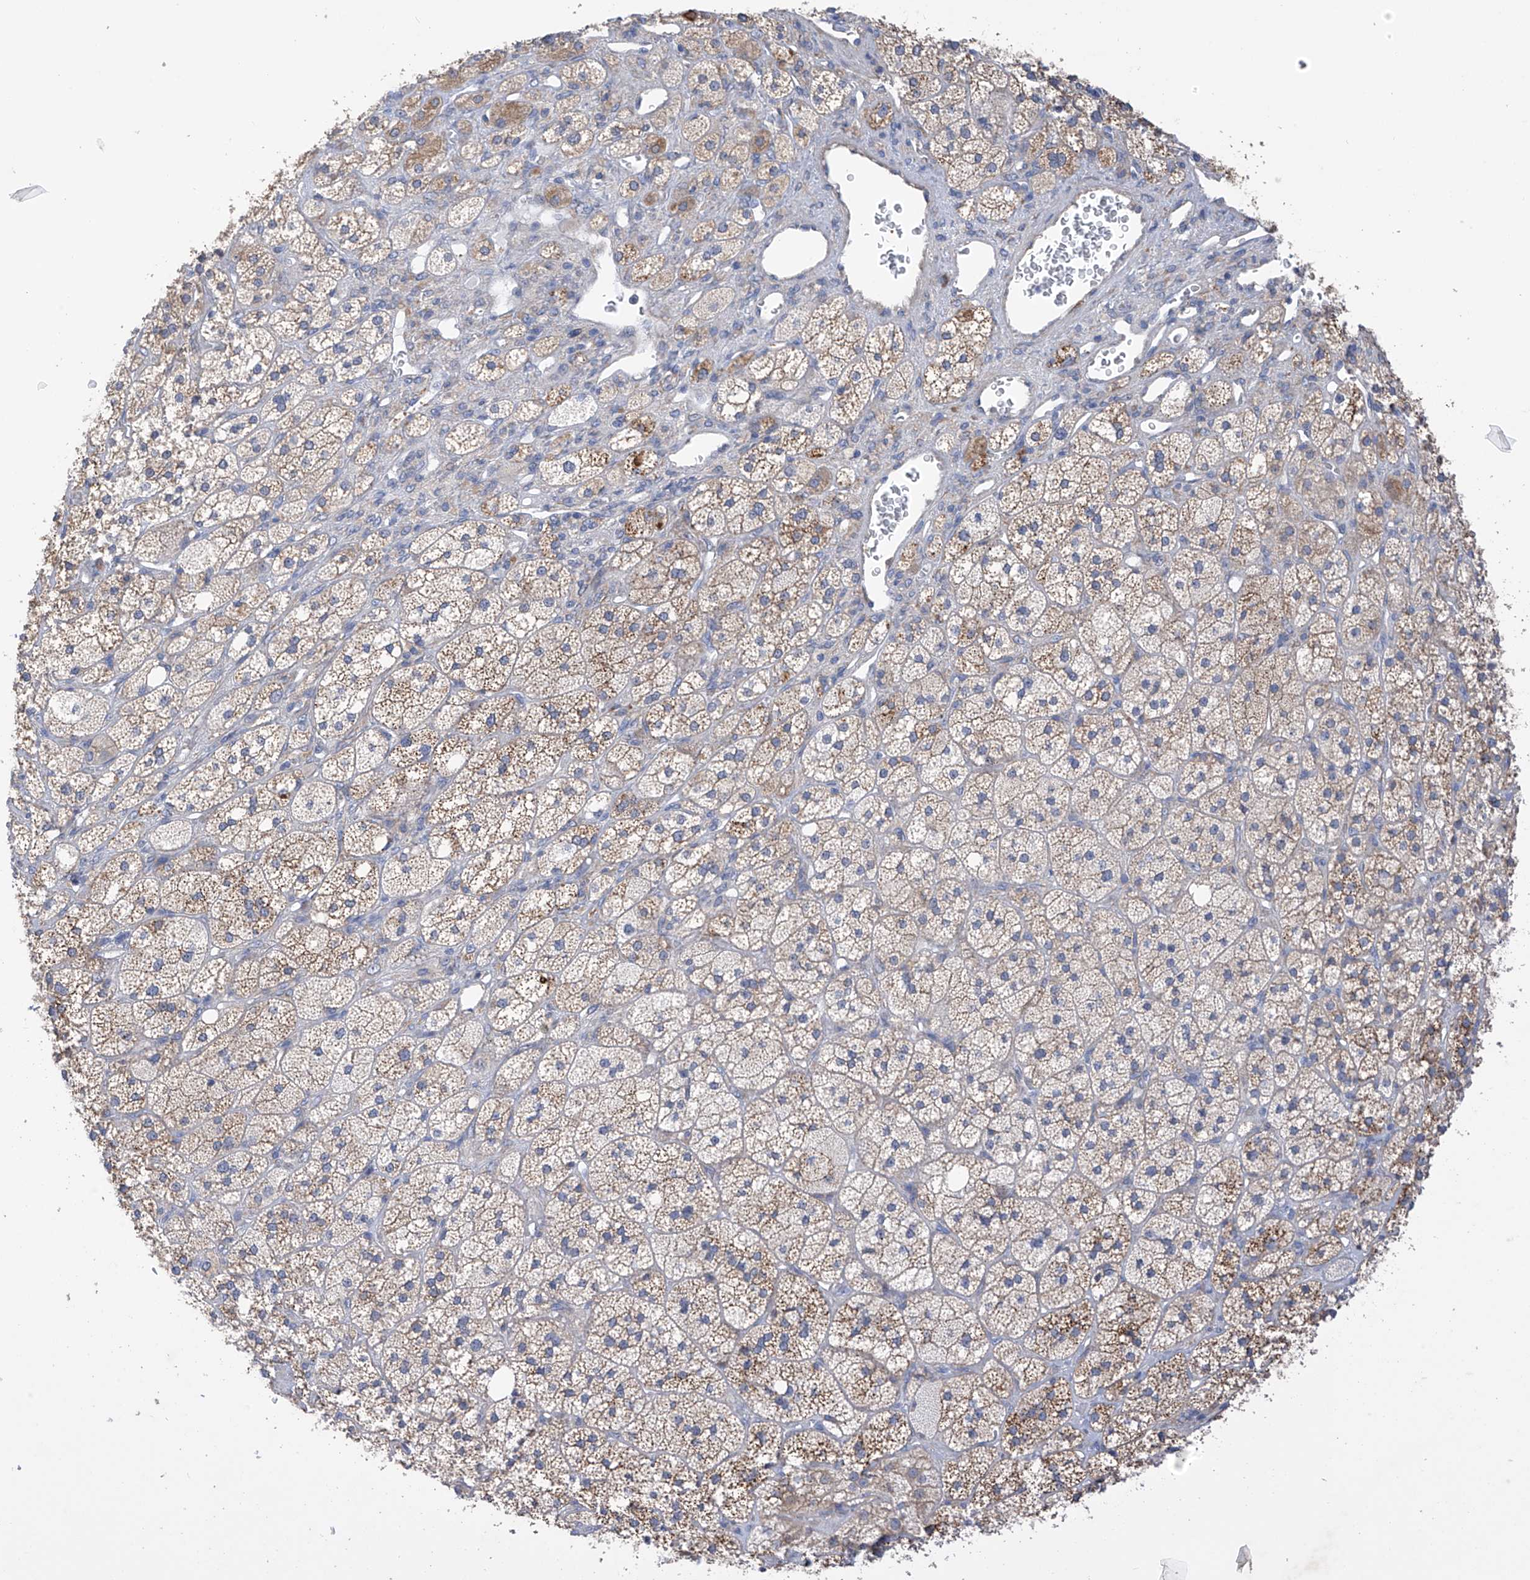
{"staining": {"intensity": "moderate", "quantity": "25%-75%", "location": "cytoplasmic/membranous"}, "tissue": "adrenal gland", "cell_type": "Glandular cells", "image_type": "normal", "snomed": [{"axis": "morphology", "description": "Normal tissue, NOS"}, {"axis": "topography", "description": "Adrenal gland"}], "caption": "An immunohistochemistry photomicrograph of benign tissue is shown. Protein staining in brown highlights moderate cytoplasmic/membranous positivity in adrenal gland within glandular cells.", "gene": "REC8", "patient": {"sex": "male", "age": 61}}